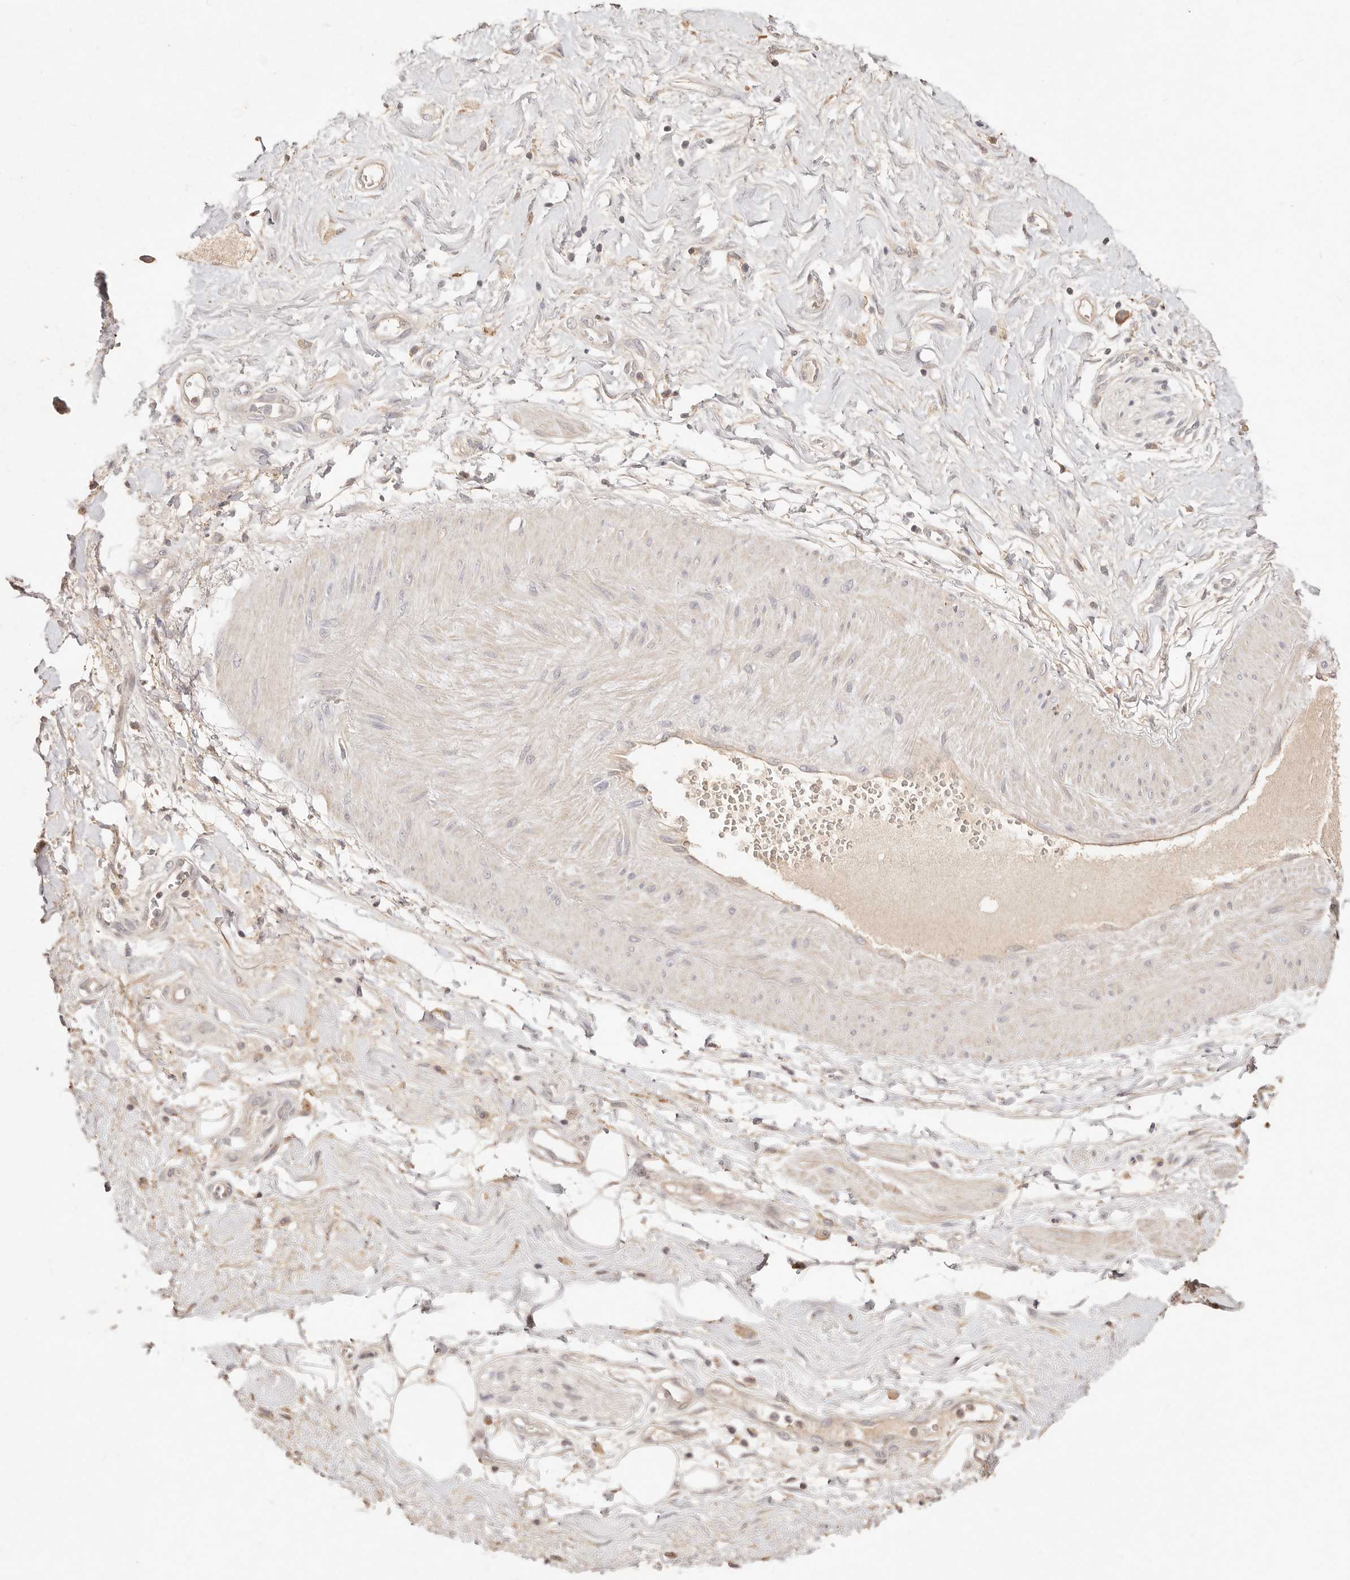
{"staining": {"intensity": "weak", "quantity": ">75%", "location": "cytoplasmic/membranous"}, "tissue": "adipose tissue", "cell_type": "Adipocytes", "image_type": "normal", "snomed": [{"axis": "morphology", "description": "Normal tissue, NOS"}, {"axis": "morphology", "description": "Adenocarcinoma, NOS"}, {"axis": "topography", "description": "Pancreas"}, {"axis": "topography", "description": "Peripheral nerve tissue"}], "caption": "About >75% of adipocytes in unremarkable adipose tissue show weak cytoplasmic/membranous protein staining as visualized by brown immunohistochemical staining.", "gene": "CXADR", "patient": {"sex": "male", "age": 59}}